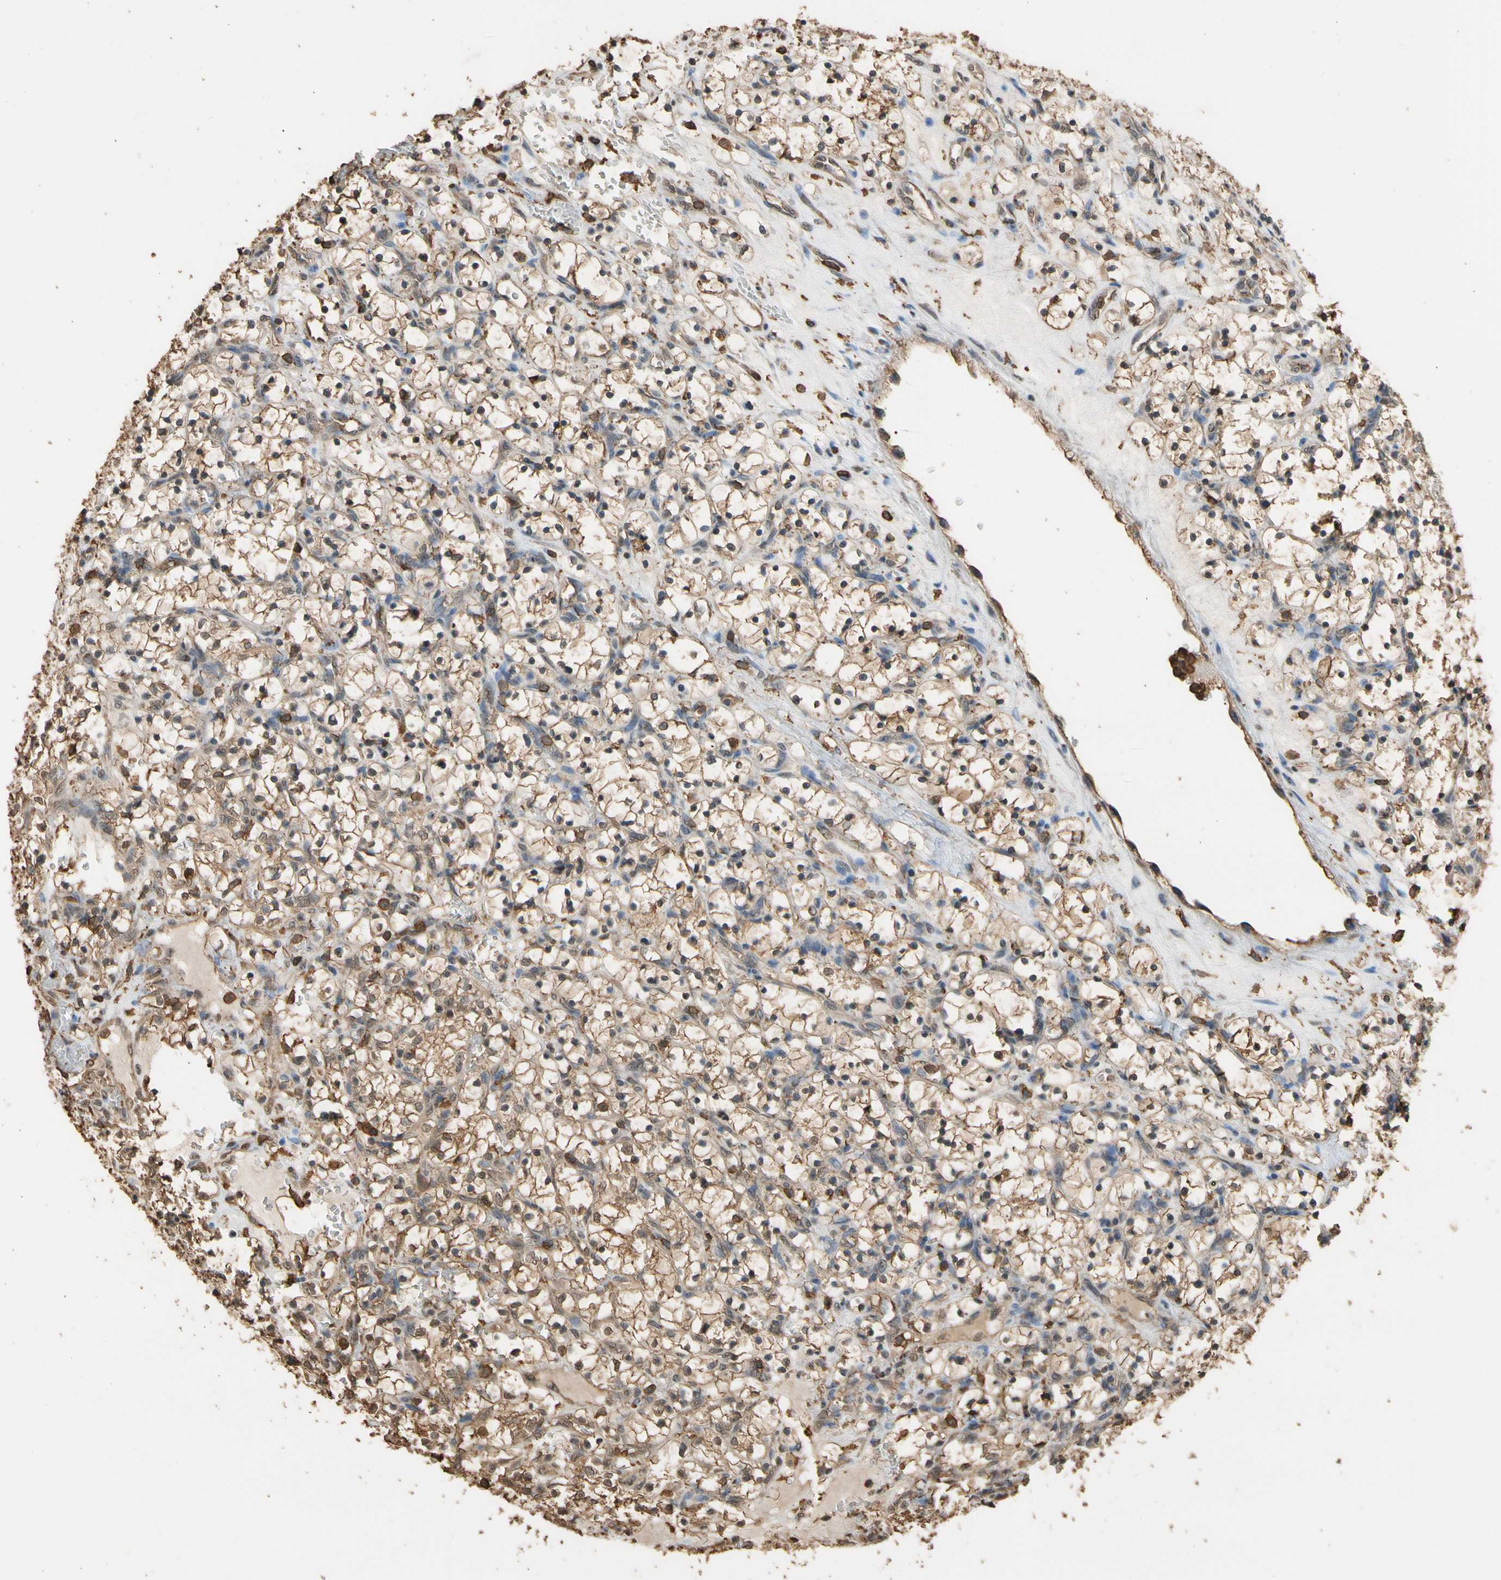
{"staining": {"intensity": "moderate", "quantity": ">75%", "location": "cytoplasmic/membranous,nuclear"}, "tissue": "renal cancer", "cell_type": "Tumor cells", "image_type": "cancer", "snomed": [{"axis": "morphology", "description": "Adenocarcinoma, NOS"}, {"axis": "topography", "description": "Kidney"}], "caption": "This is a histology image of immunohistochemistry staining of renal cancer, which shows moderate staining in the cytoplasmic/membranous and nuclear of tumor cells.", "gene": "TNFSF13B", "patient": {"sex": "female", "age": 69}}